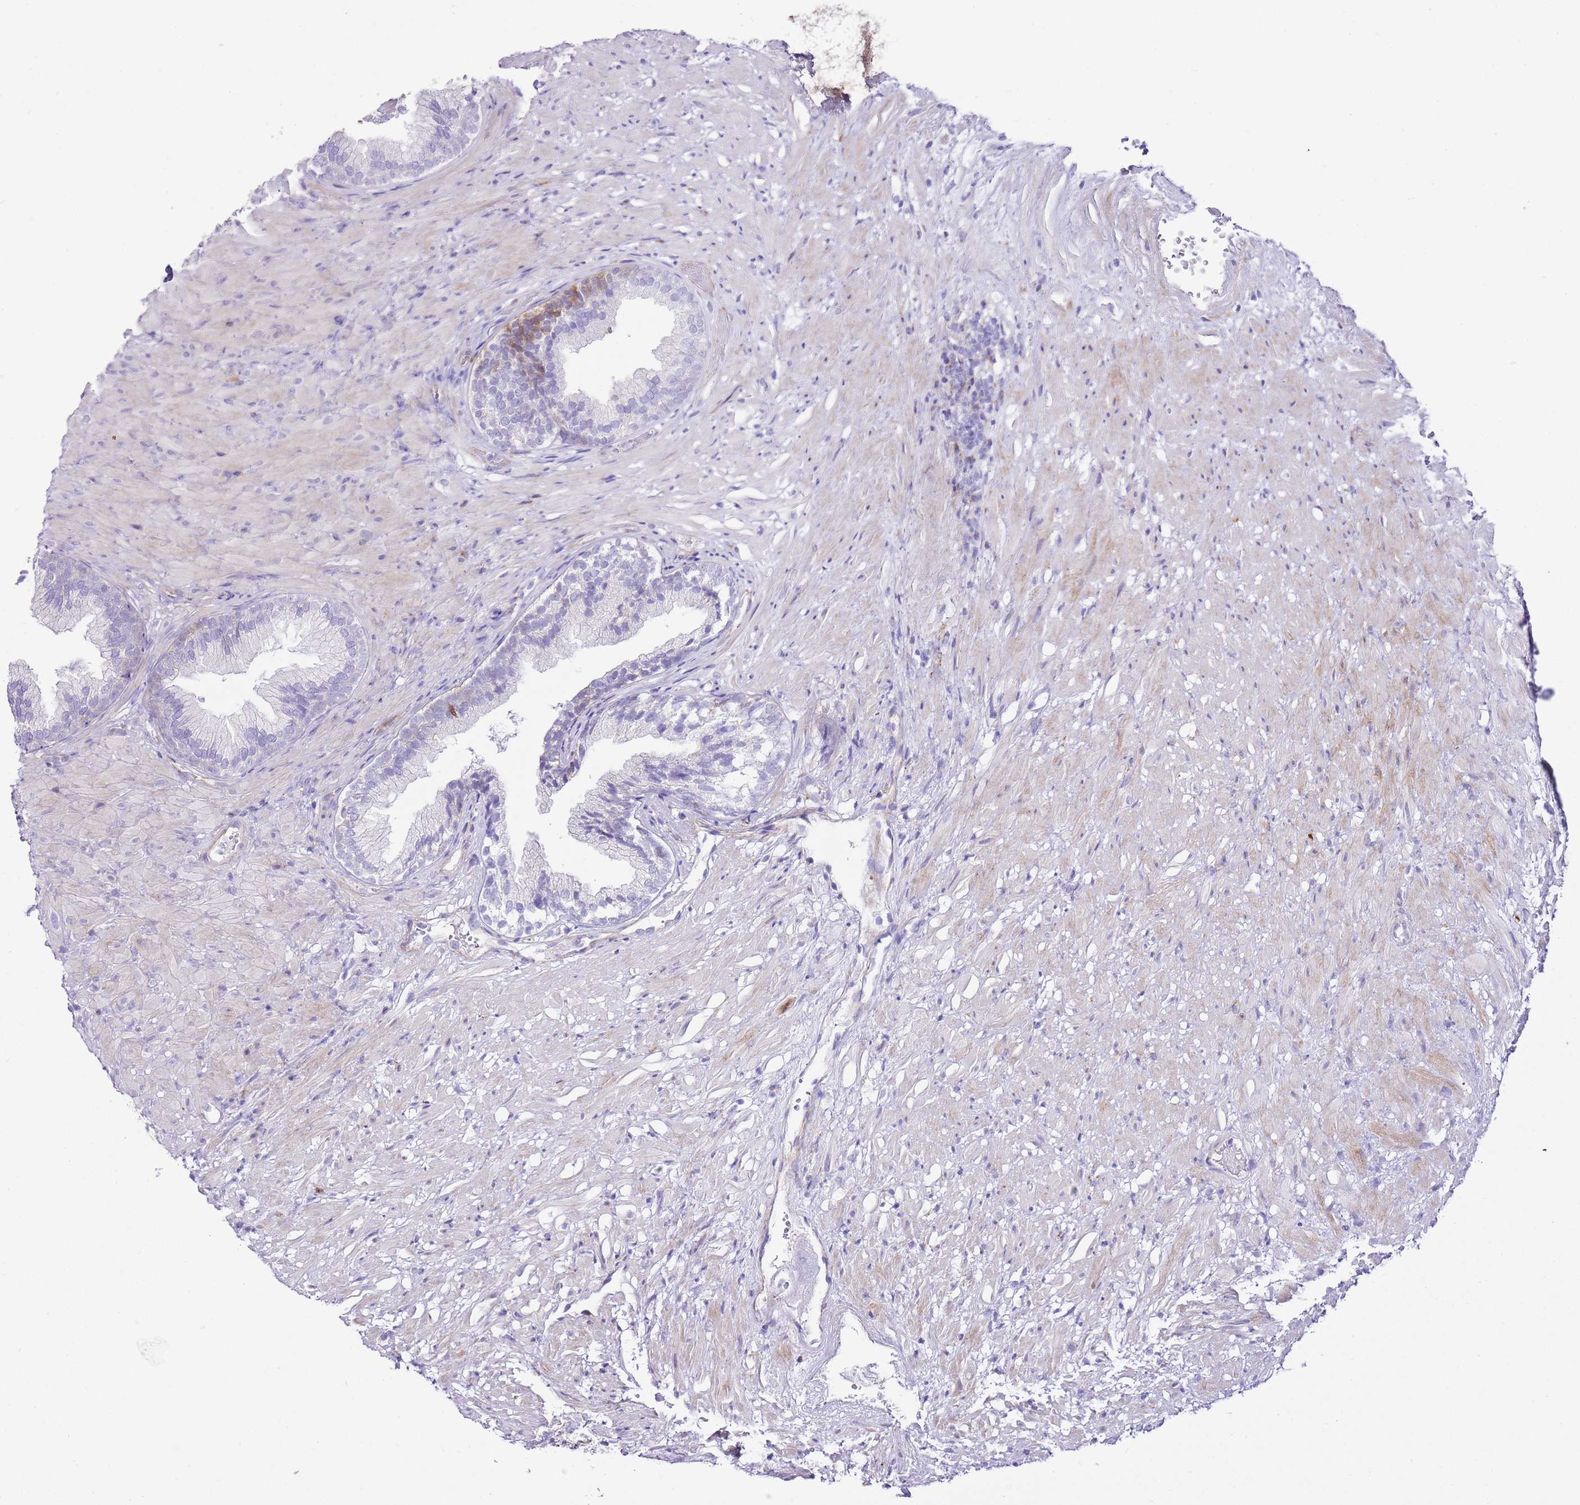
{"staining": {"intensity": "moderate", "quantity": "<25%", "location": "cytoplasmic/membranous"}, "tissue": "prostate", "cell_type": "Glandular cells", "image_type": "normal", "snomed": [{"axis": "morphology", "description": "Normal tissue, NOS"}, {"axis": "topography", "description": "Prostate"}], "caption": "This micrograph displays unremarkable prostate stained with immunohistochemistry (IHC) to label a protein in brown. The cytoplasmic/membranous of glandular cells show moderate positivity for the protein. Nuclei are counter-stained blue.", "gene": "ALDH3A1", "patient": {"sex": "male", "age": 76}}